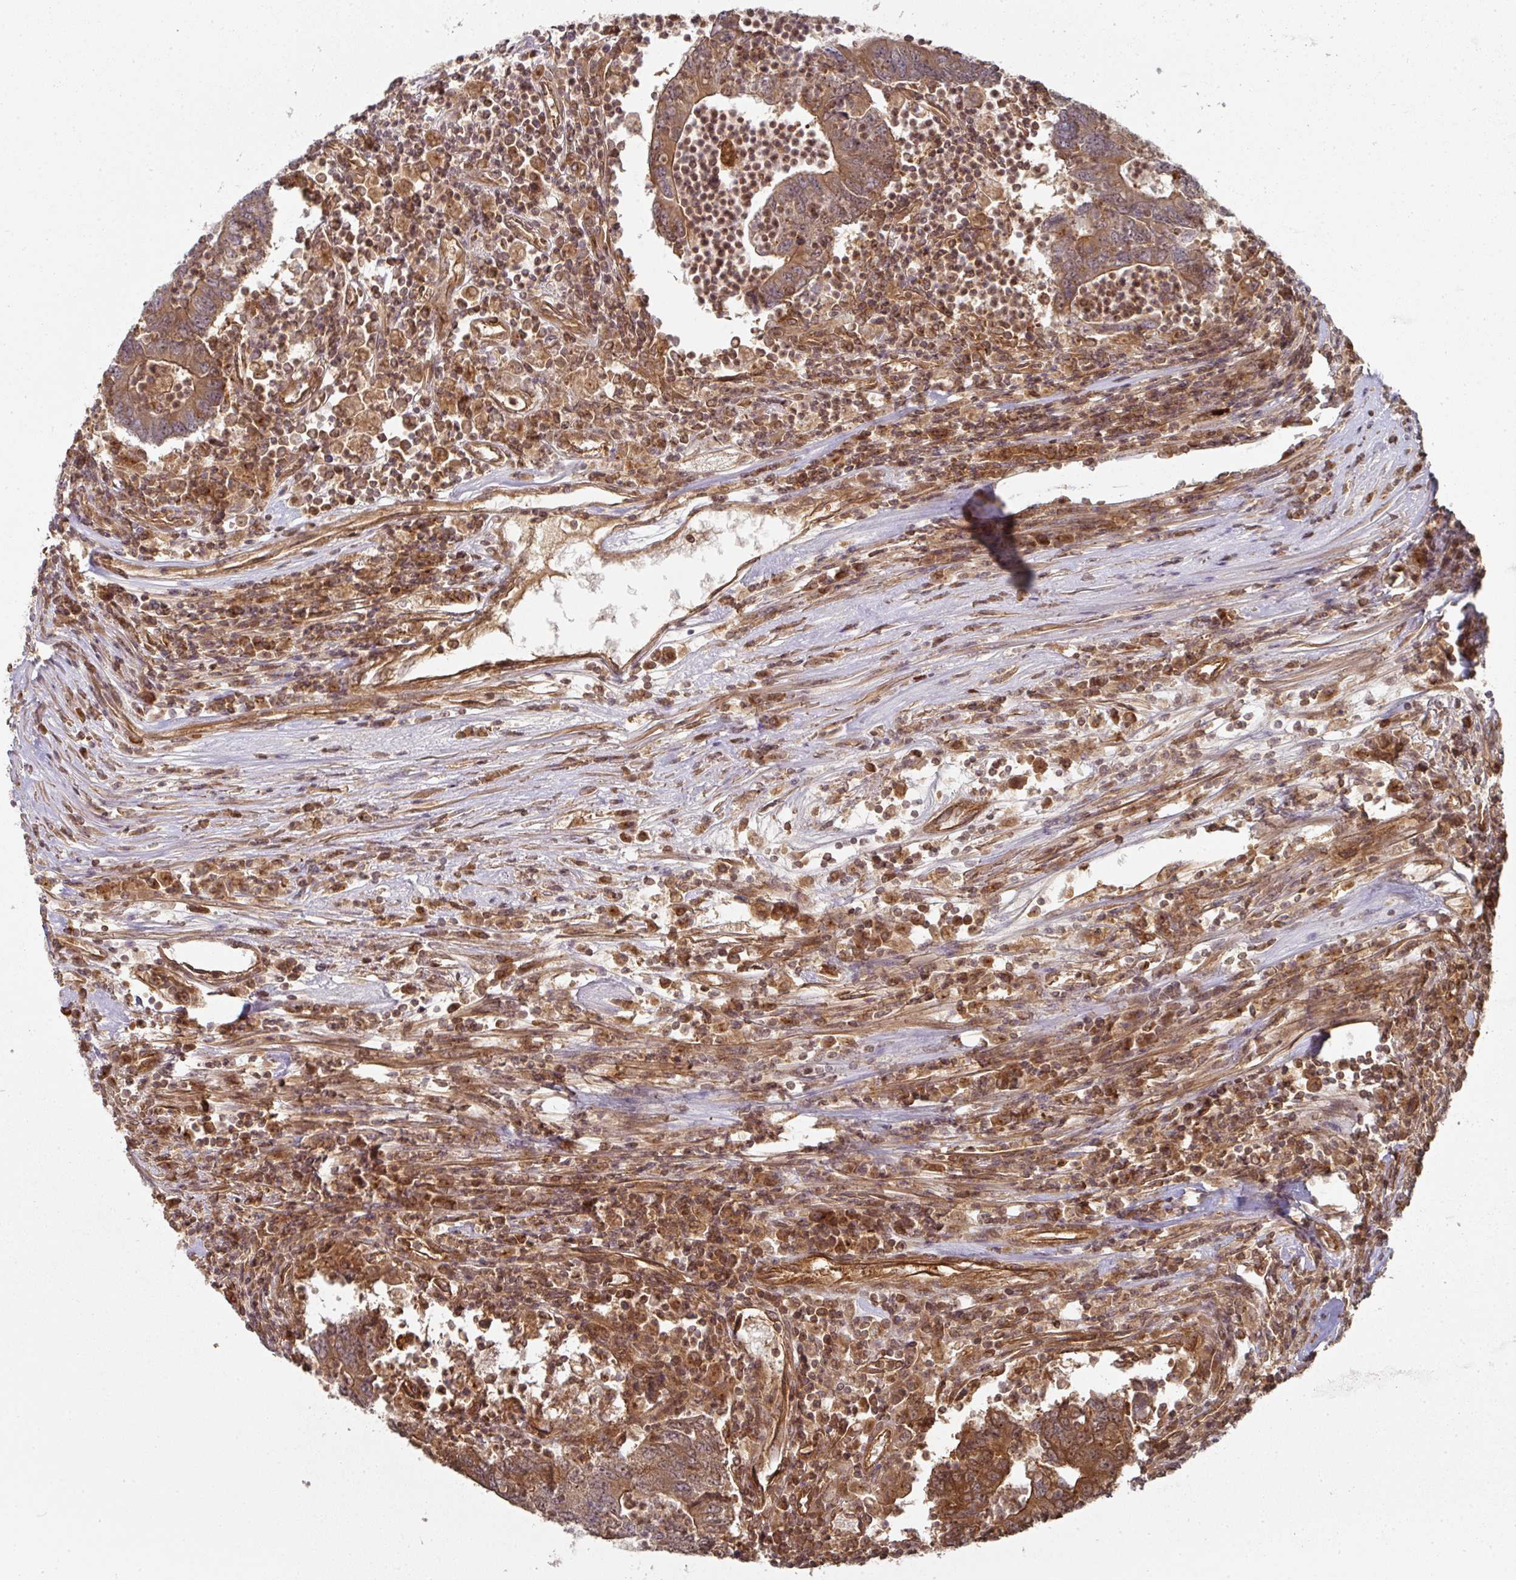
{"staining": {"intensity": "strong", "quantity": "25%-75%", "location": "cytoplasmic/membranous"}, "tissue": "colorectal cancer", "cell_type": "Tumor cells", "image_type": "cancer", "snomed": [{"axis": "morphology", "description": "Adenocarcinoma, NOS"}, {"axis": "topography", "description": "Colon"}], "caption": "This is a photomicrograph of immunohistochemistry (IHC) staining of adenocarcinoma (colorectal), which shows strong staining in the cytoplasmic/membranous of tumor cells.", "gene": "EIF4EBP2", "patient": {"sex": "female", "age": 48}}